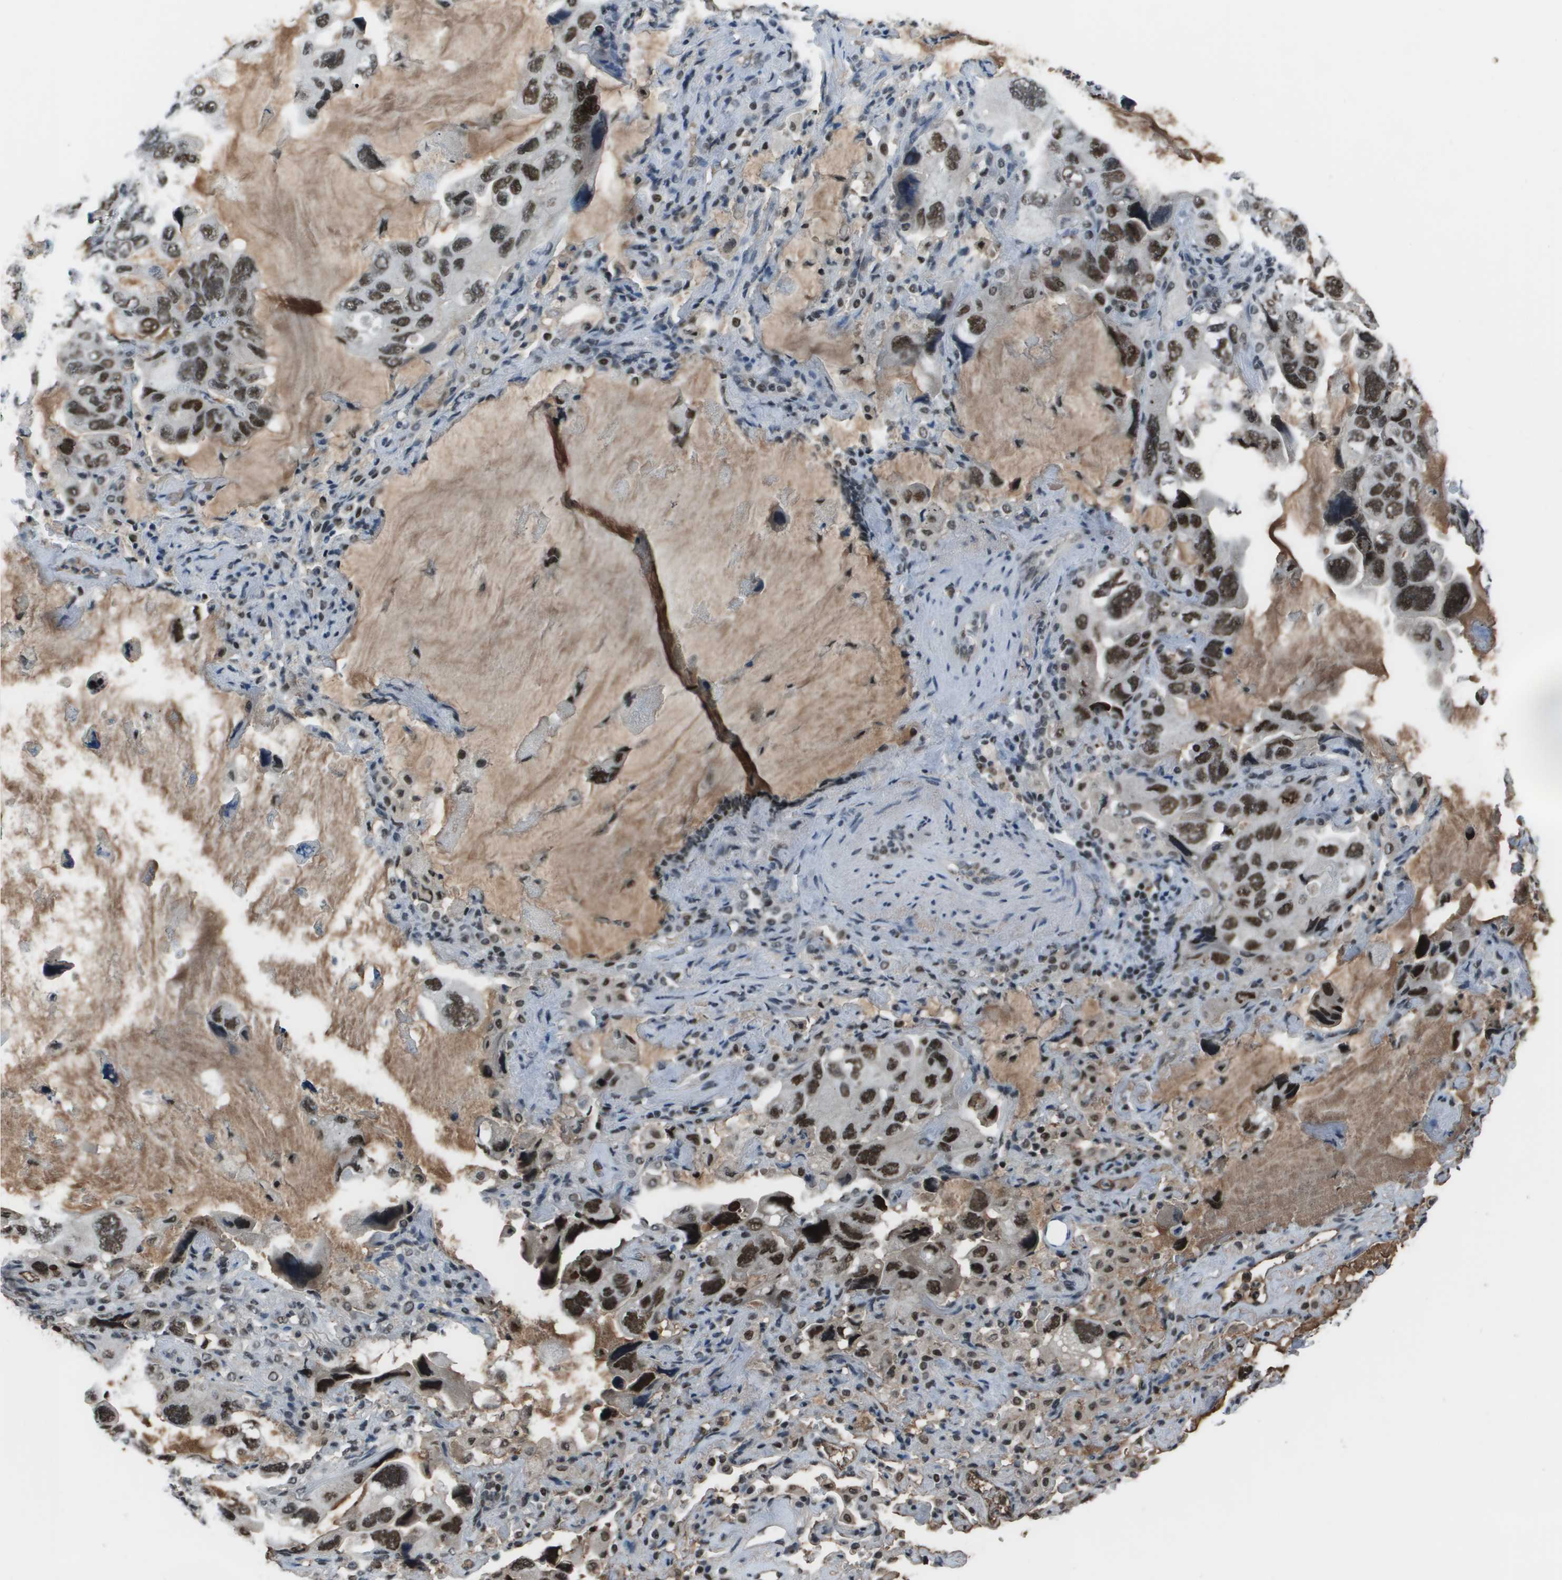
{"staining": {"intensity": "moderate", "quantity": ">75%", "location": "nuclear"}, "tissue": "lung cancer", "cell_type": "Tumor cells", "image_type": "cancer", "snomed": [{"axis": "morphology", "description": "Squamous cell carcinoma, NOS"}, {"axis": "topography", "description": "Lung"}], "caption": "Lung squamous cell carcinoma was stained to show a protein in brown. There is medium levels of moderate nuclear staining in approximately >75% of tumor cells.", "gene": "THRAP3", "patient": {"sex": "female", "age": 73}}